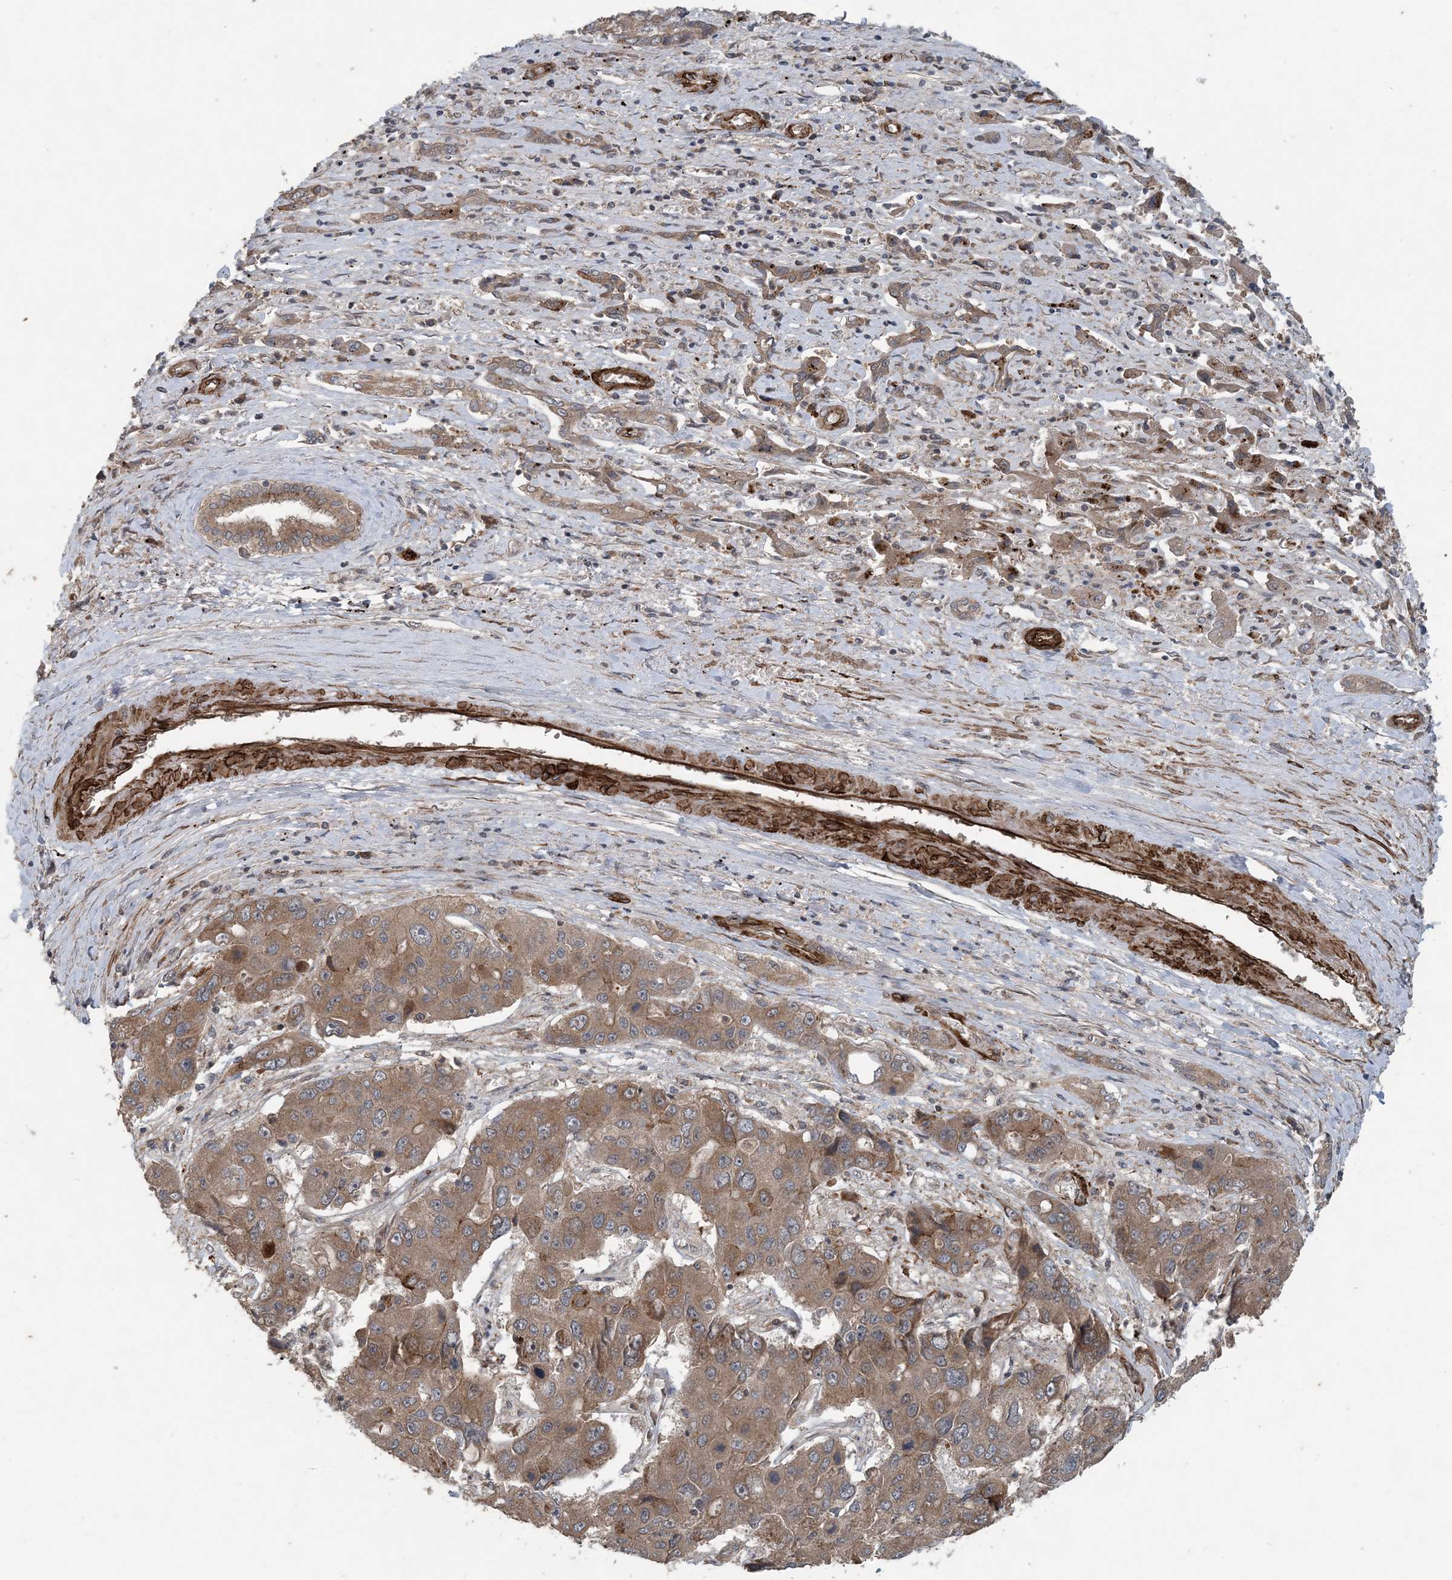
{"staining": {"intensity": "moderate", "quantity": ">75%", "location": "cytoplasmic/membranous"}, "tissue": "liver cancer", "cell_type": "Tumor cells", "image_type": "cancer", "snomed": [{"axis": "morphology", "description": "Cholangiocarcinoma"}, {"axis": "topography", "description": "Liver"}], "caption": "Immunohistochemistry of liver cancer (cholangiocarcinoma) demonstrates medium levels of moderate cytoplasmic/membranous positivity in approximately >75% of tumor cells.", "gene": "MYO9B", "patient": {"sex": "male", "age": 67}}